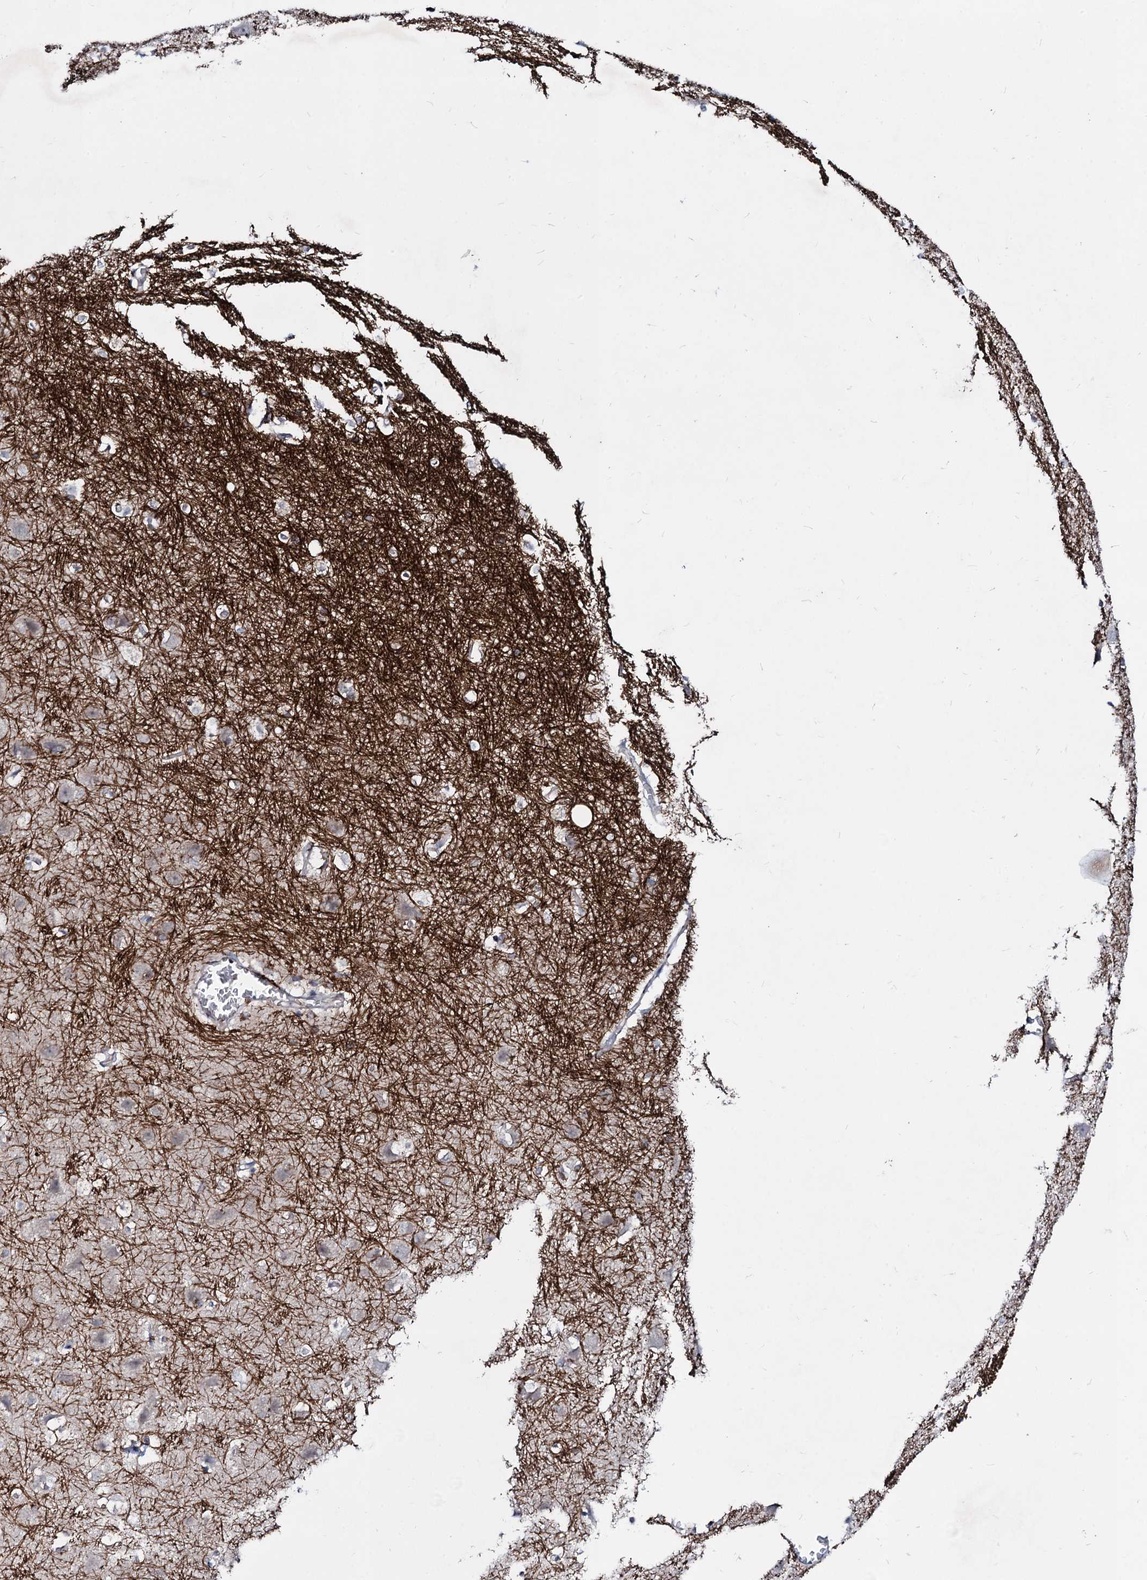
{"staining": {"intensity": "negative", "quantity": "none", "location": "none"}, "tissue": "cerebral cortex", "cell_type": "Endothelial cells", "image_type": "normal", "snomed": [{"axis": "morphology", "description": "Normal tissue, NOS"}, {"axis": "topography", "description": "Cerebral cortex"}], "caption": "Immunohistochemistry histopathology image of benign cerebral cortex stained for a protein (brown), which exhibits no positivity in endothelial cells. (Stains: DAB (3,3'-diaminobenzidine) immunohistochemistry (IHC) with hematoxylin counter stain, Microscopy: brightfield microscopy at high magnification).", "gene": "RNF6", "patient": {"sex": "male", "age": 54}}